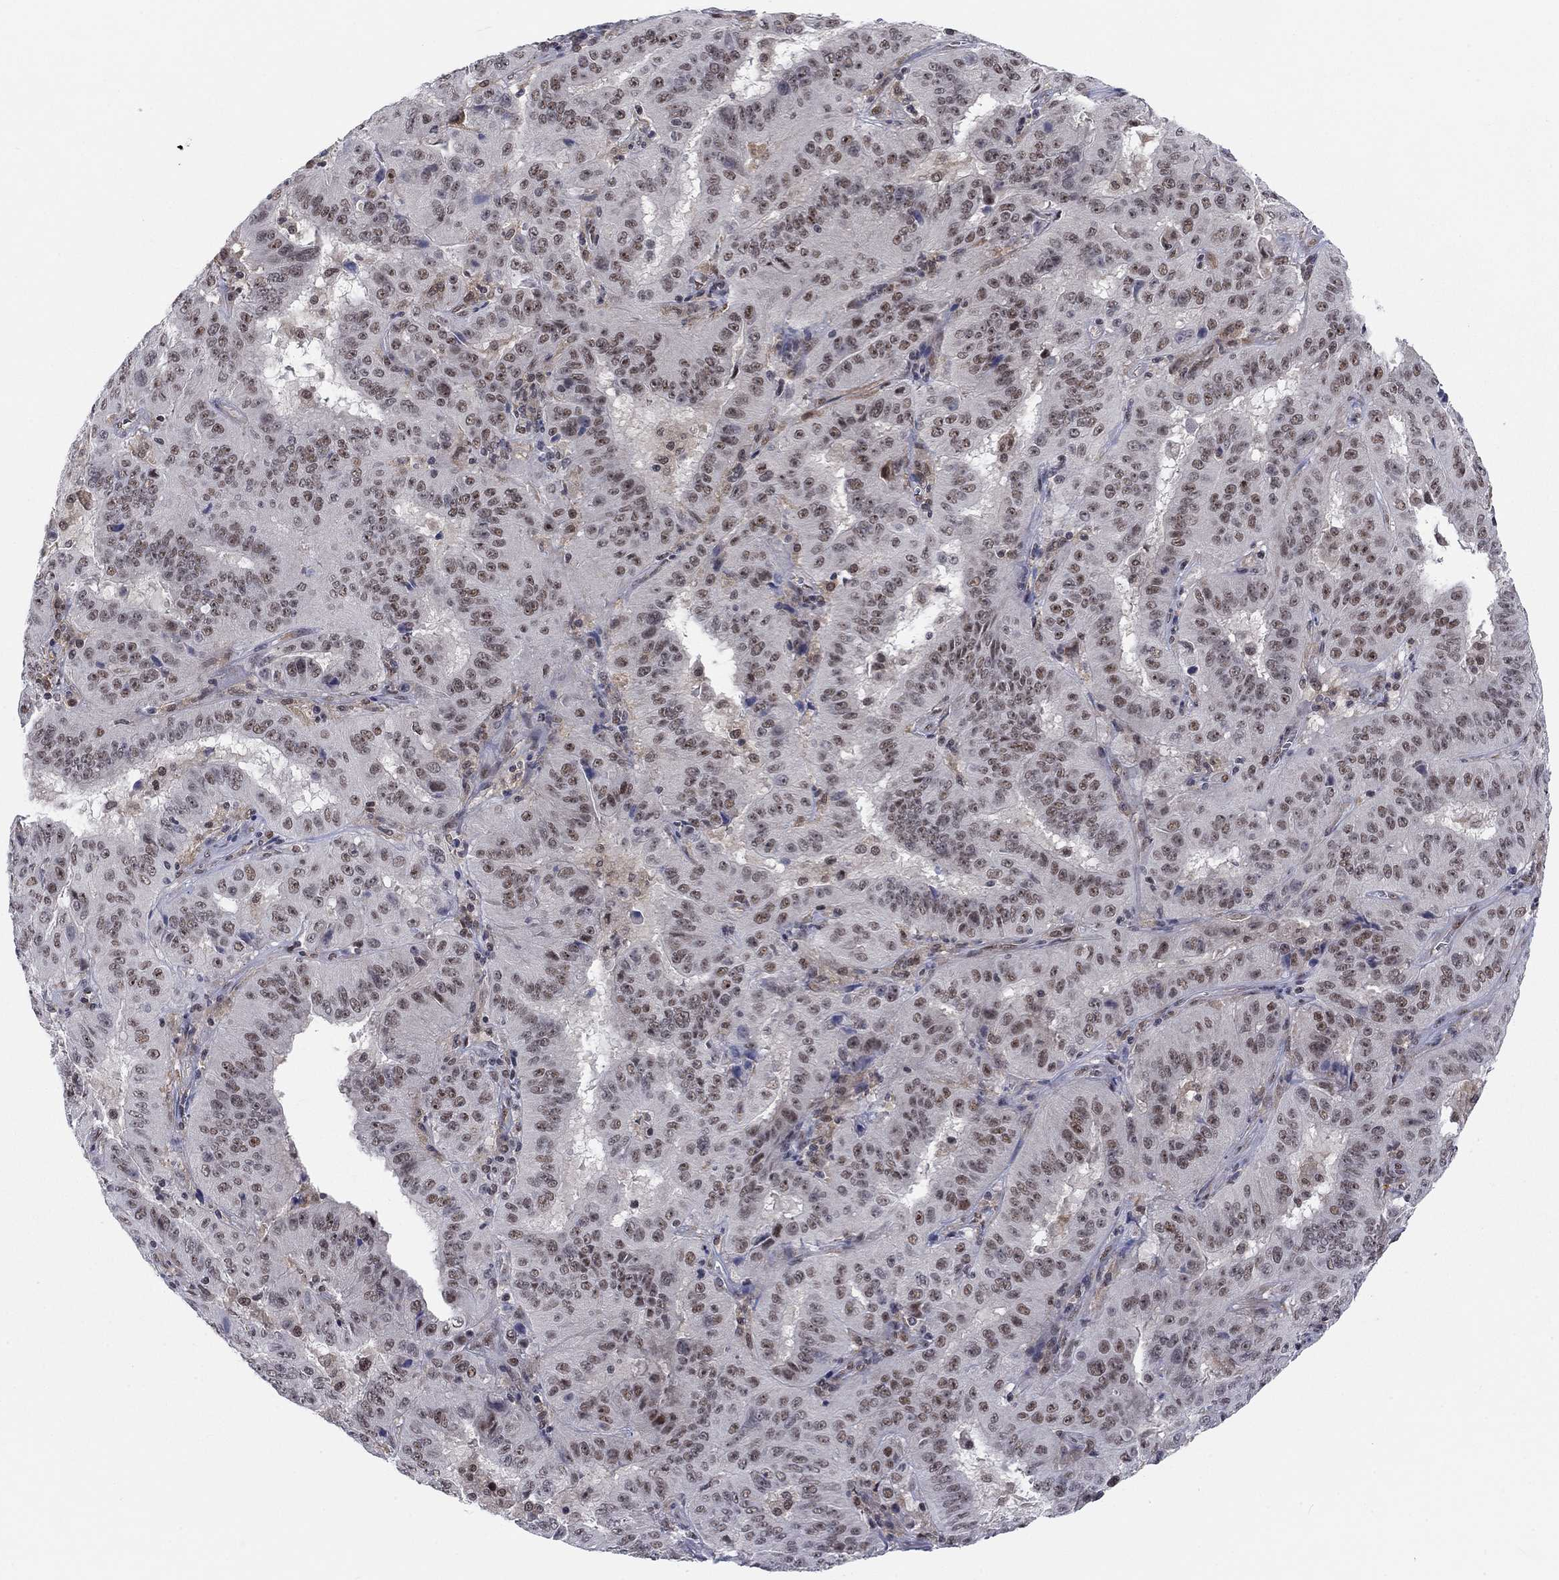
{"staining": {"intensity": "moderate", "quantity": "<25%", "location": "nuclear"}, "tissue": "pancreatic cancer", "cell_type": "Tumor cells", "image_type": "cancer", "snomed": [{"axis": "morphology", "description": "Adenocarcinoma, NOS"}, {"axis": "topography", "description": "Pancreas"}], "caption": "Pancreatic adenocarcinoma tissue shows moderate nuclear expression in about <25% of tumor cells, visualized by immunohistochemistry. (IHC, brightfield microscopy, high magnification).", "gene": "FYTTD1", "patient": {"sex": "male", "age": 63}}